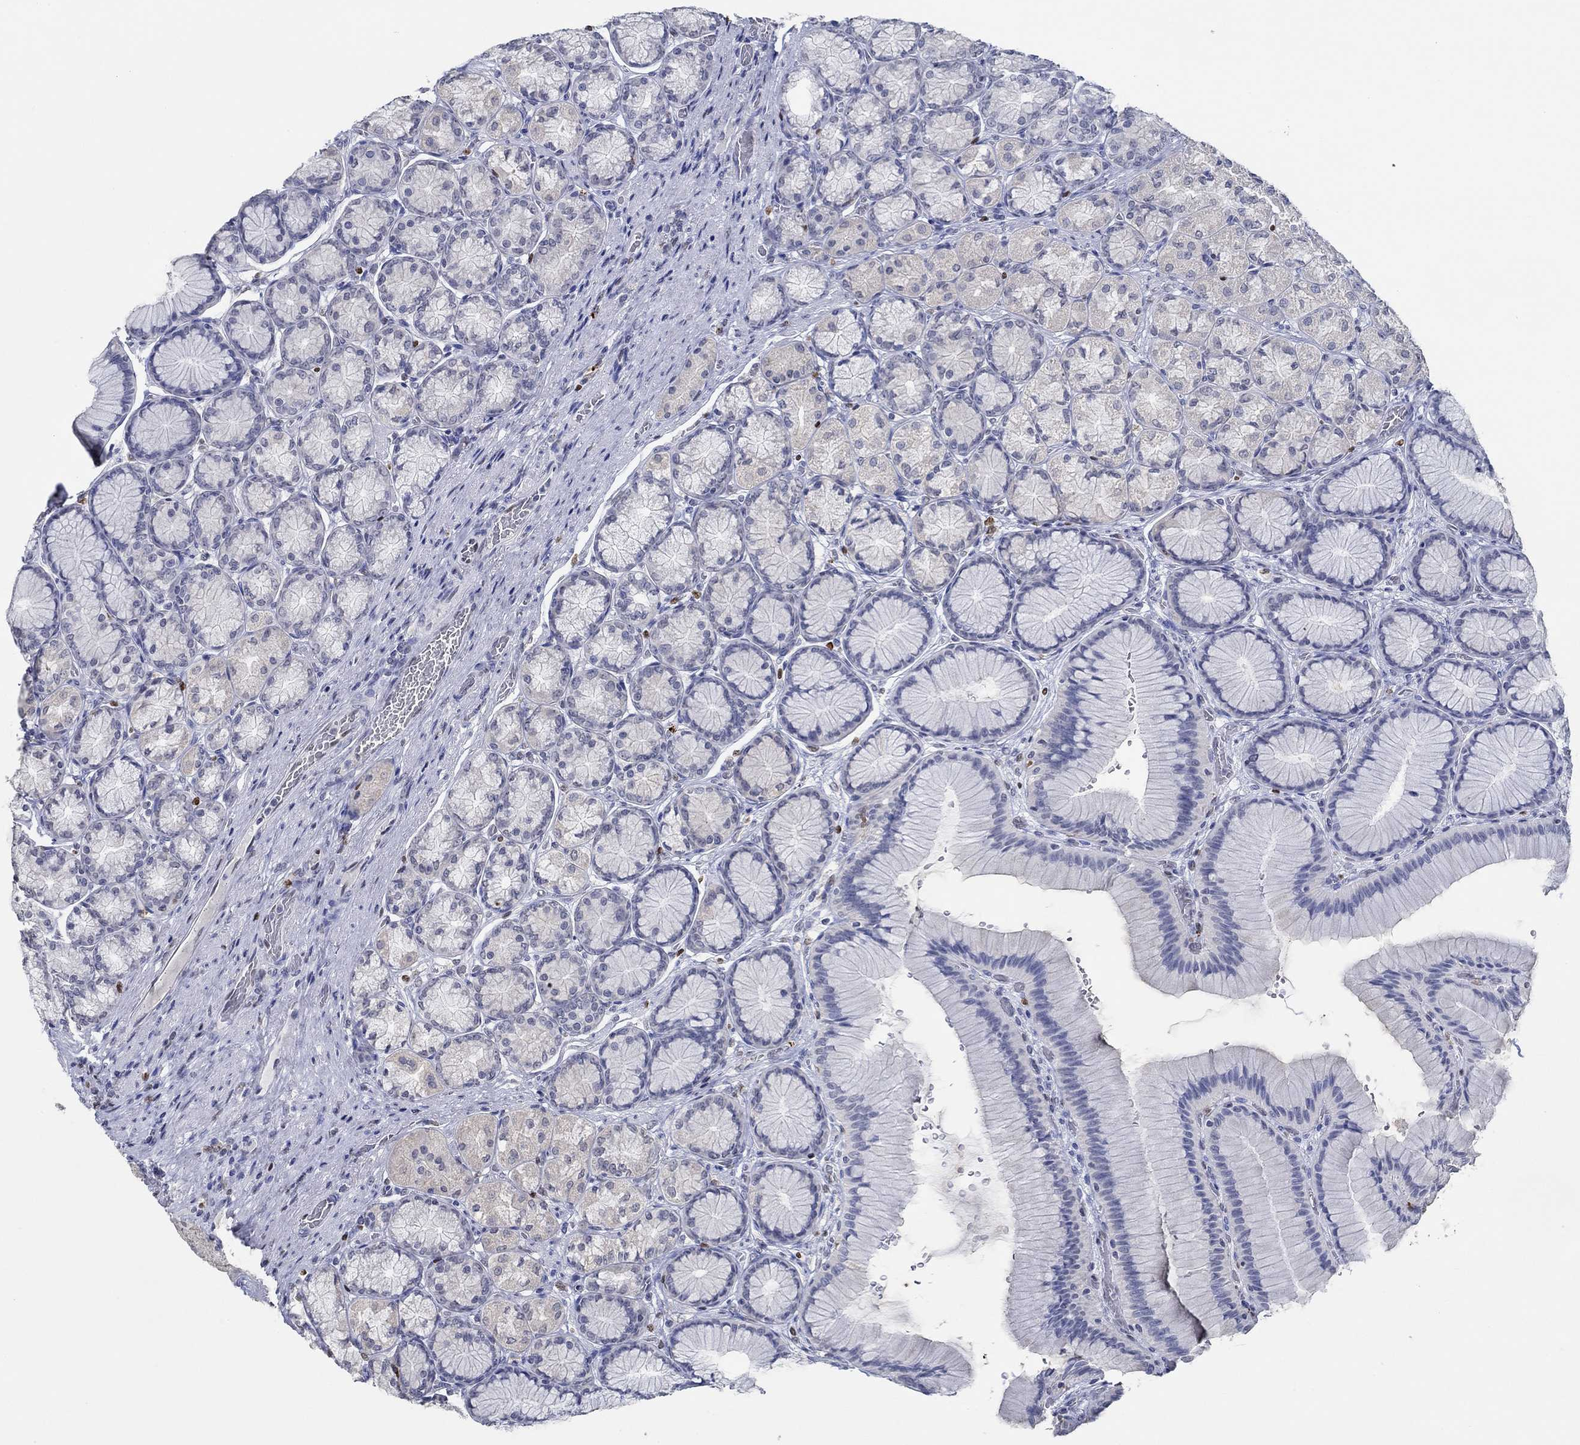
{"staining": {"intensity": "weak", "quantity": "<25%", "location": "cytoplasmic/membranous"}, "tissue": "stomach", "cell_type": "Glandular cells", "image_type": "normal", "snomed": [{"axis": "morphology", "description": "Normal tissue, NOS"}, {"axis": "morphology", "description": "Adenocarcinoma, NOS"}, {"axis": "morphology", "description": "Adenocarcinoma, High grade"}, {"axis": "topography", "description": "Stomach, upper"}, {"axis": "topography", "description": "Stomach"}], "caption": "High power microscopy histopathology image of an immunohistochemistry (IHC) image of benign stomach, revealing no significant positivity in glandular cells.", "gene": "GATA2", "patient": {"sex": "female", "age": 65}}